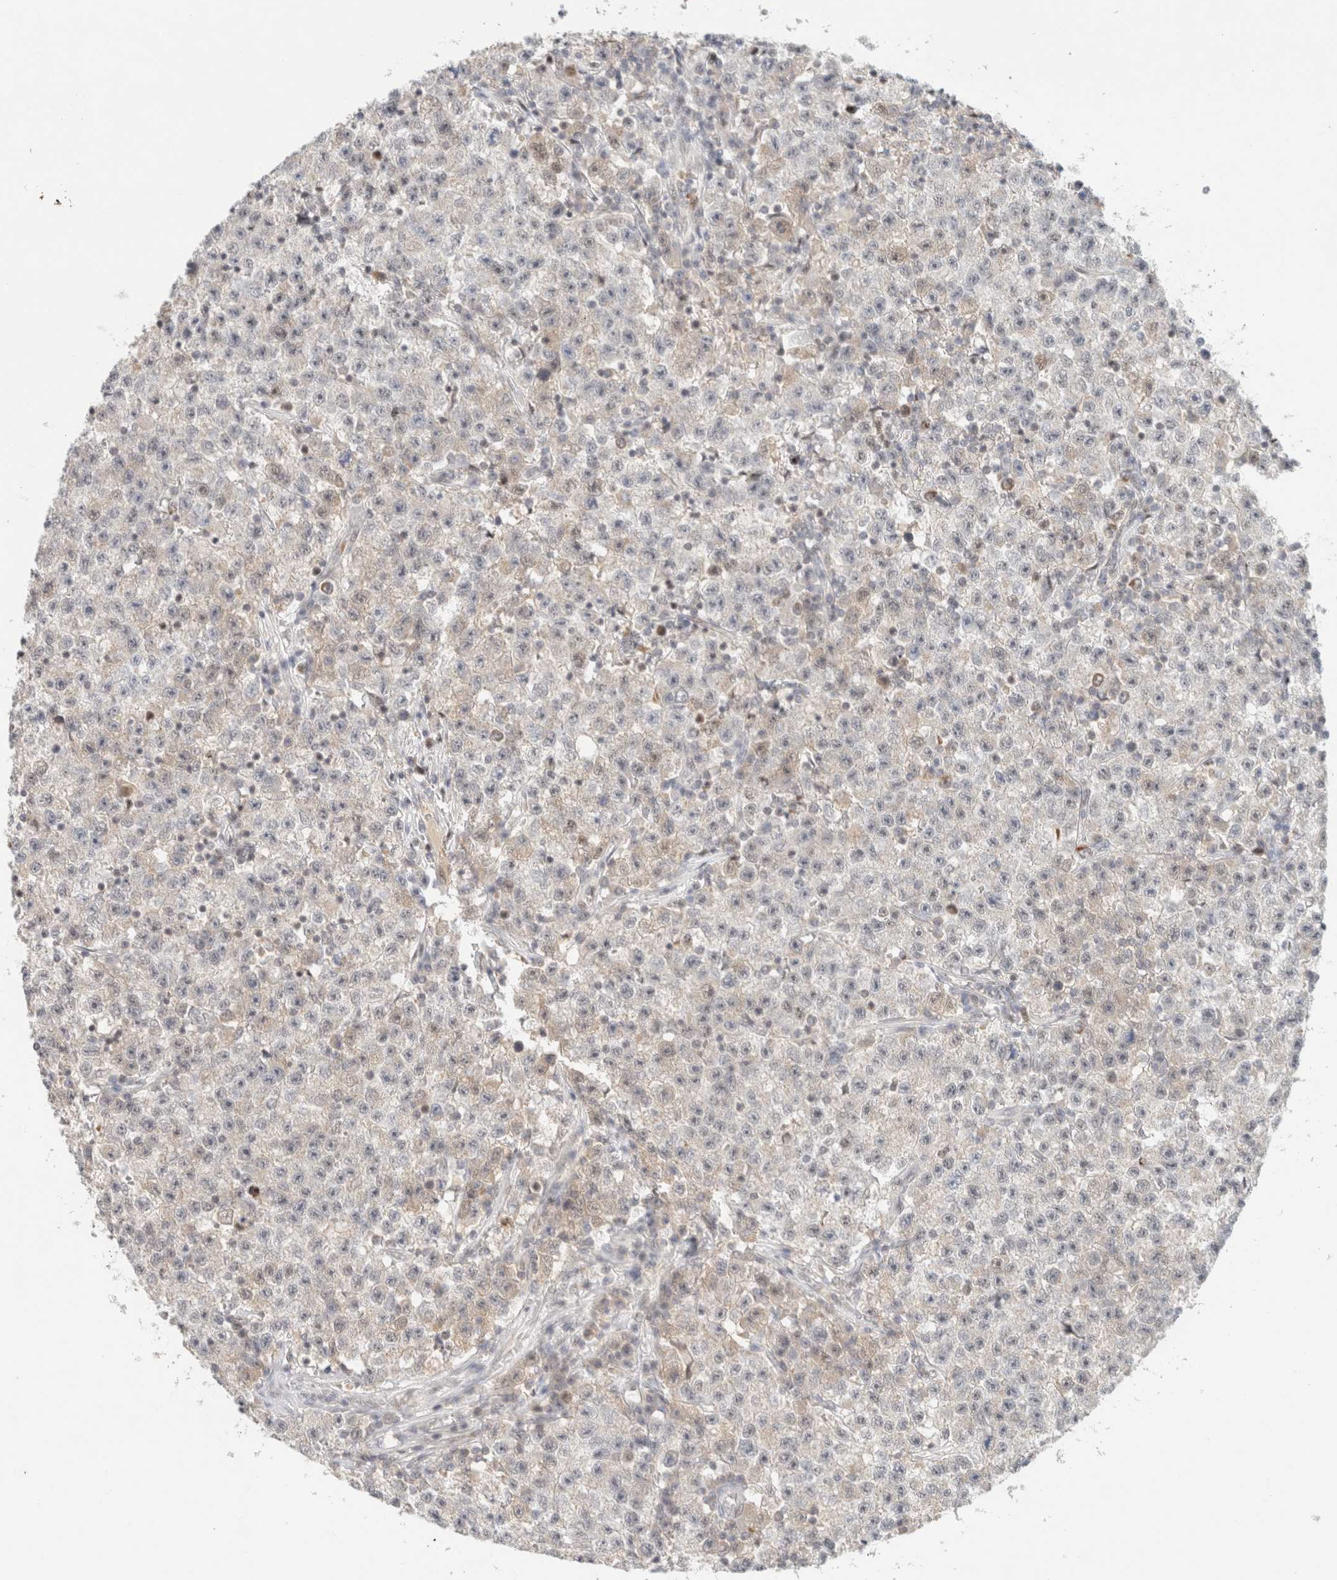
{"staining": {"intensity": "negative", "quantity": "none", "location": "none"}, "tissue": "testis cancer", "cell_type": "Tumor cells", "image_type": "cancer", "snomed": [{"axis": "morphology", "description": "Seminoma, NOS"}, {"axis": "topography", "description": "Testis"}], "caption": "Immunohistochemical staining of human seminoma (testis) demonstrates no significant positivity in tumor cells.", "gene": "MRM3", "patient": {"sex": "male", "age": 22}}